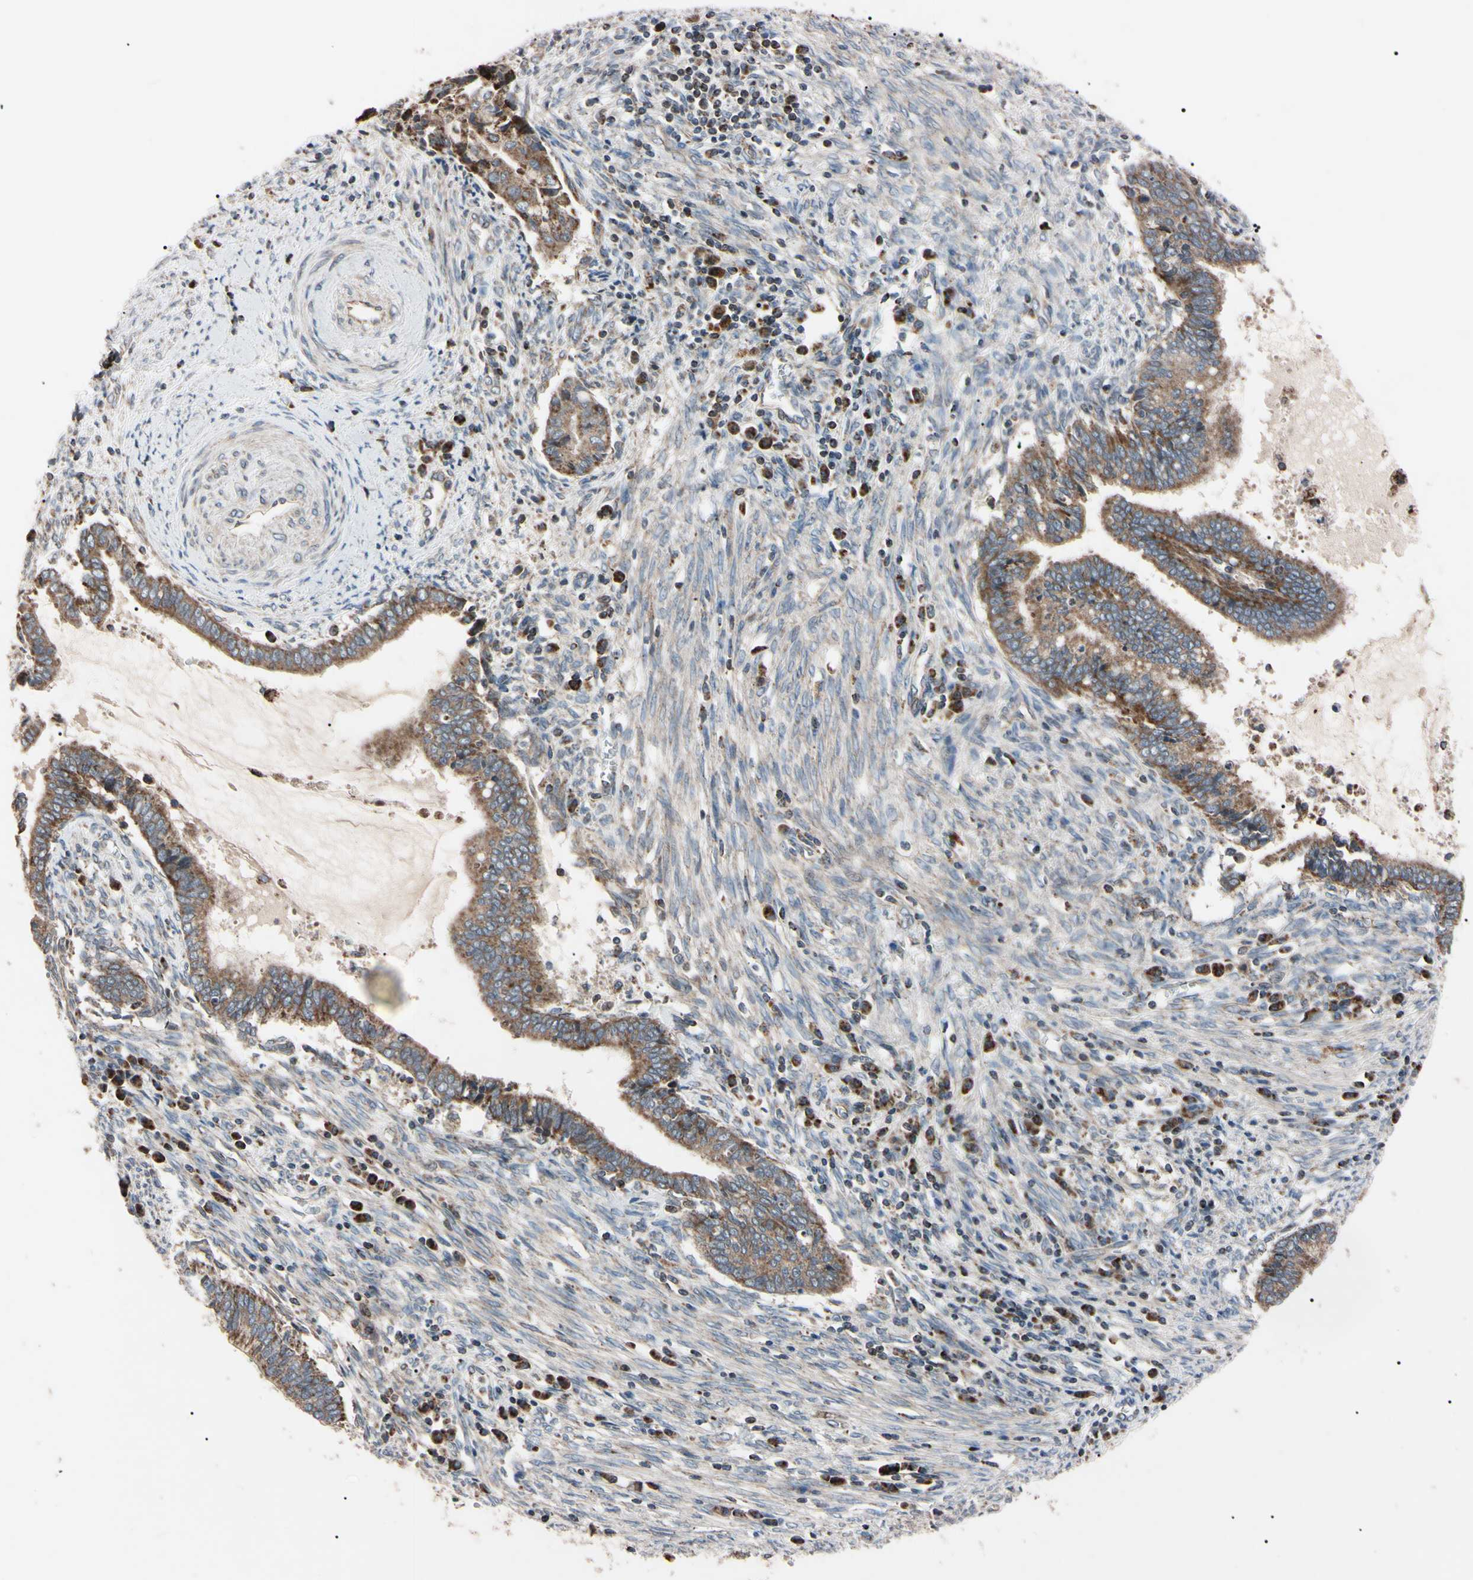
{"staining": {"intensity": "weak", "quantity": ">75%", "location": "cytoplasmic/membranous"}, "tissue": "cervical cancer", "cell_type": "Tumor cells", "image_type": "cancer", "snomed": [{"axis": "morphology", "description": "Adenocarcinoma, NOS"}, {"axis": "topography", "description": "Cervix"}], "caption": "This micrograph demonstrates cervical cancer (adenocarcinoma) stained with IHC to label a protein in brown. The cytoplasmic/membranous of tumor cells show weak positivity for the protein. Nuclei are counter-stained blue.", "gene": "TNFRSF1A", "patient": {"sex": "female", "age": 44}}